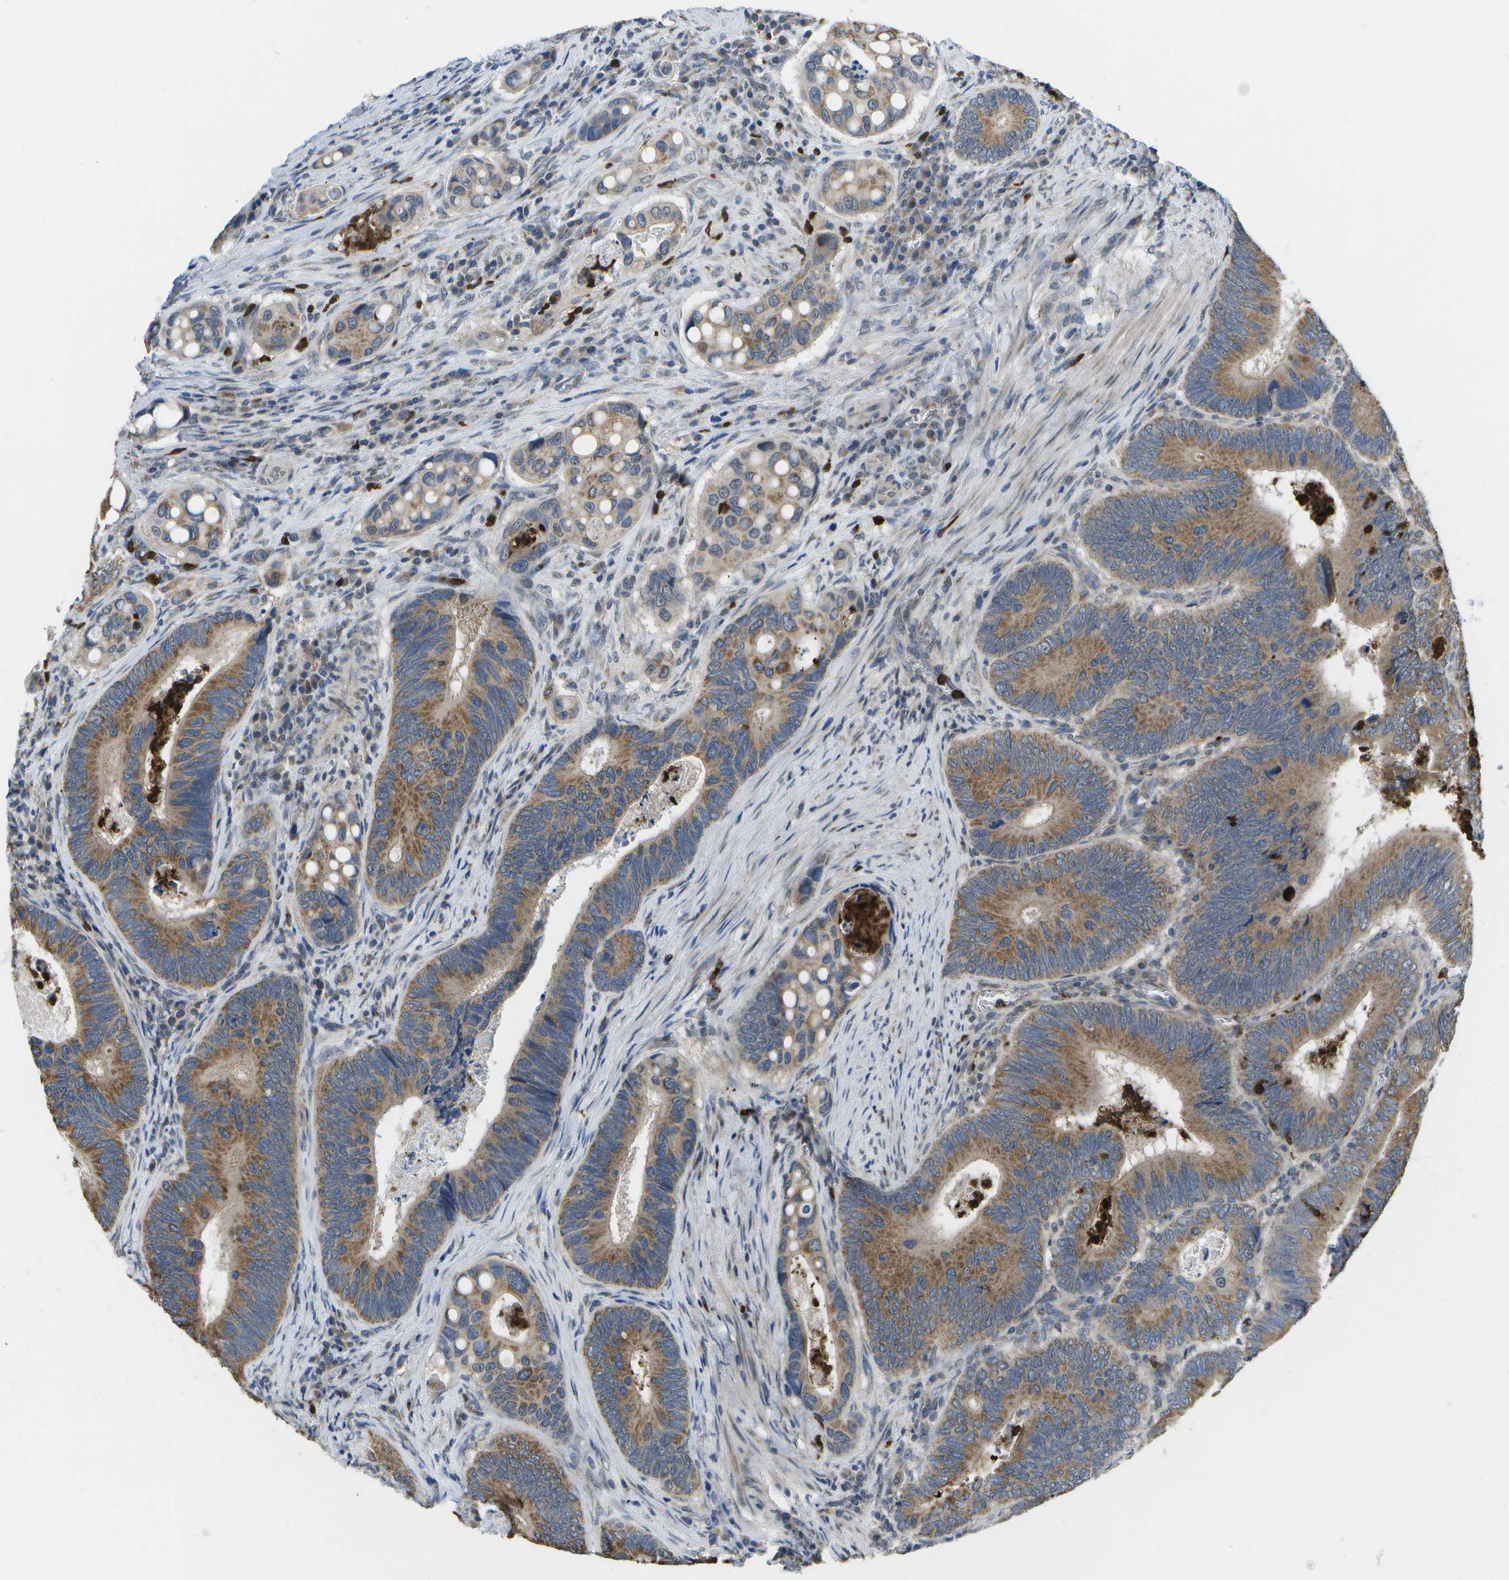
{"staining": {"intensity": "moderate", "quantity": ">75%", "location": "cytoplasmic/membranous"}, "tissue": "colorectal cancer", "cell_type": "Tumor cells", "image_type": "cancer", "snomed": [{"axis": "morphology", "description": "Inflammation, NOS"}, {"axis": "morphology", "description": "Adenocarcinoma, NOS"}, {"axis": "topography", "description": "Colon"}], "caption": "Immunohistochemical staining of colorectal cancer shows medium levels of moderate cytoplasmic/membranous expression in approximately >75% of tumor cells.", "gene": "GALNT15", "patient": {"sex": "male", "age": 72}}